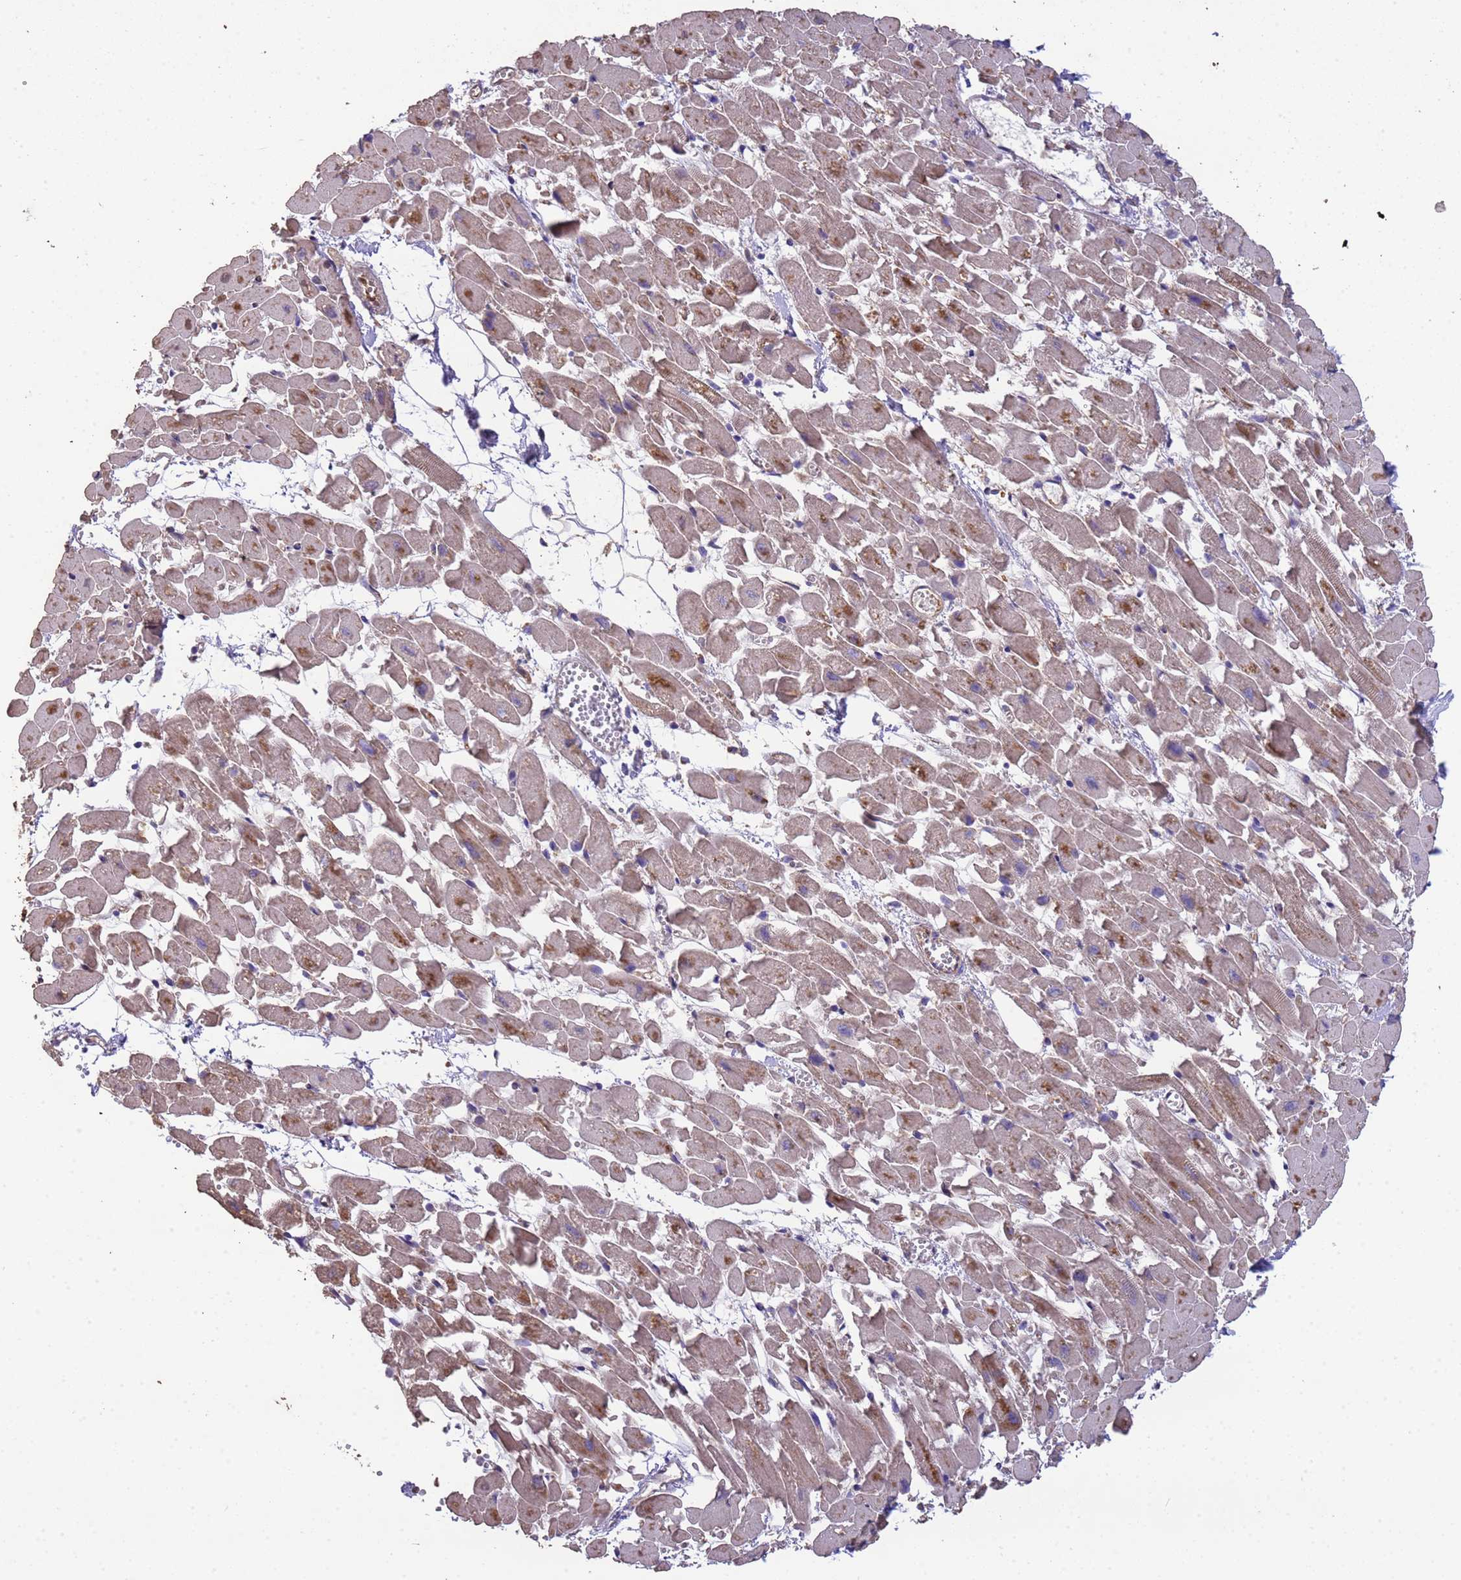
{"staining": {"intensity": "weak", "quantity": ">75%", "location": "cytoplasmic/membranous"}, "tissue": "heart muscle", "cell_type": "Cardiomyocytes", "image_type": "normal", "snomed": [{"axis": "morphology", "description": "Normal tissue, NOS"}, {"axis": "topography", "description": "Heart"}], "caption": "The photomicrograph reveals a brown stain indicating the presence of a protein in the cytoplasmic/membranous of cardiomyocytes in heart muscle. Nuclei are stained in blue.", "gene": "NPHP1", "patient": {"sex": "female", "age": 64}}